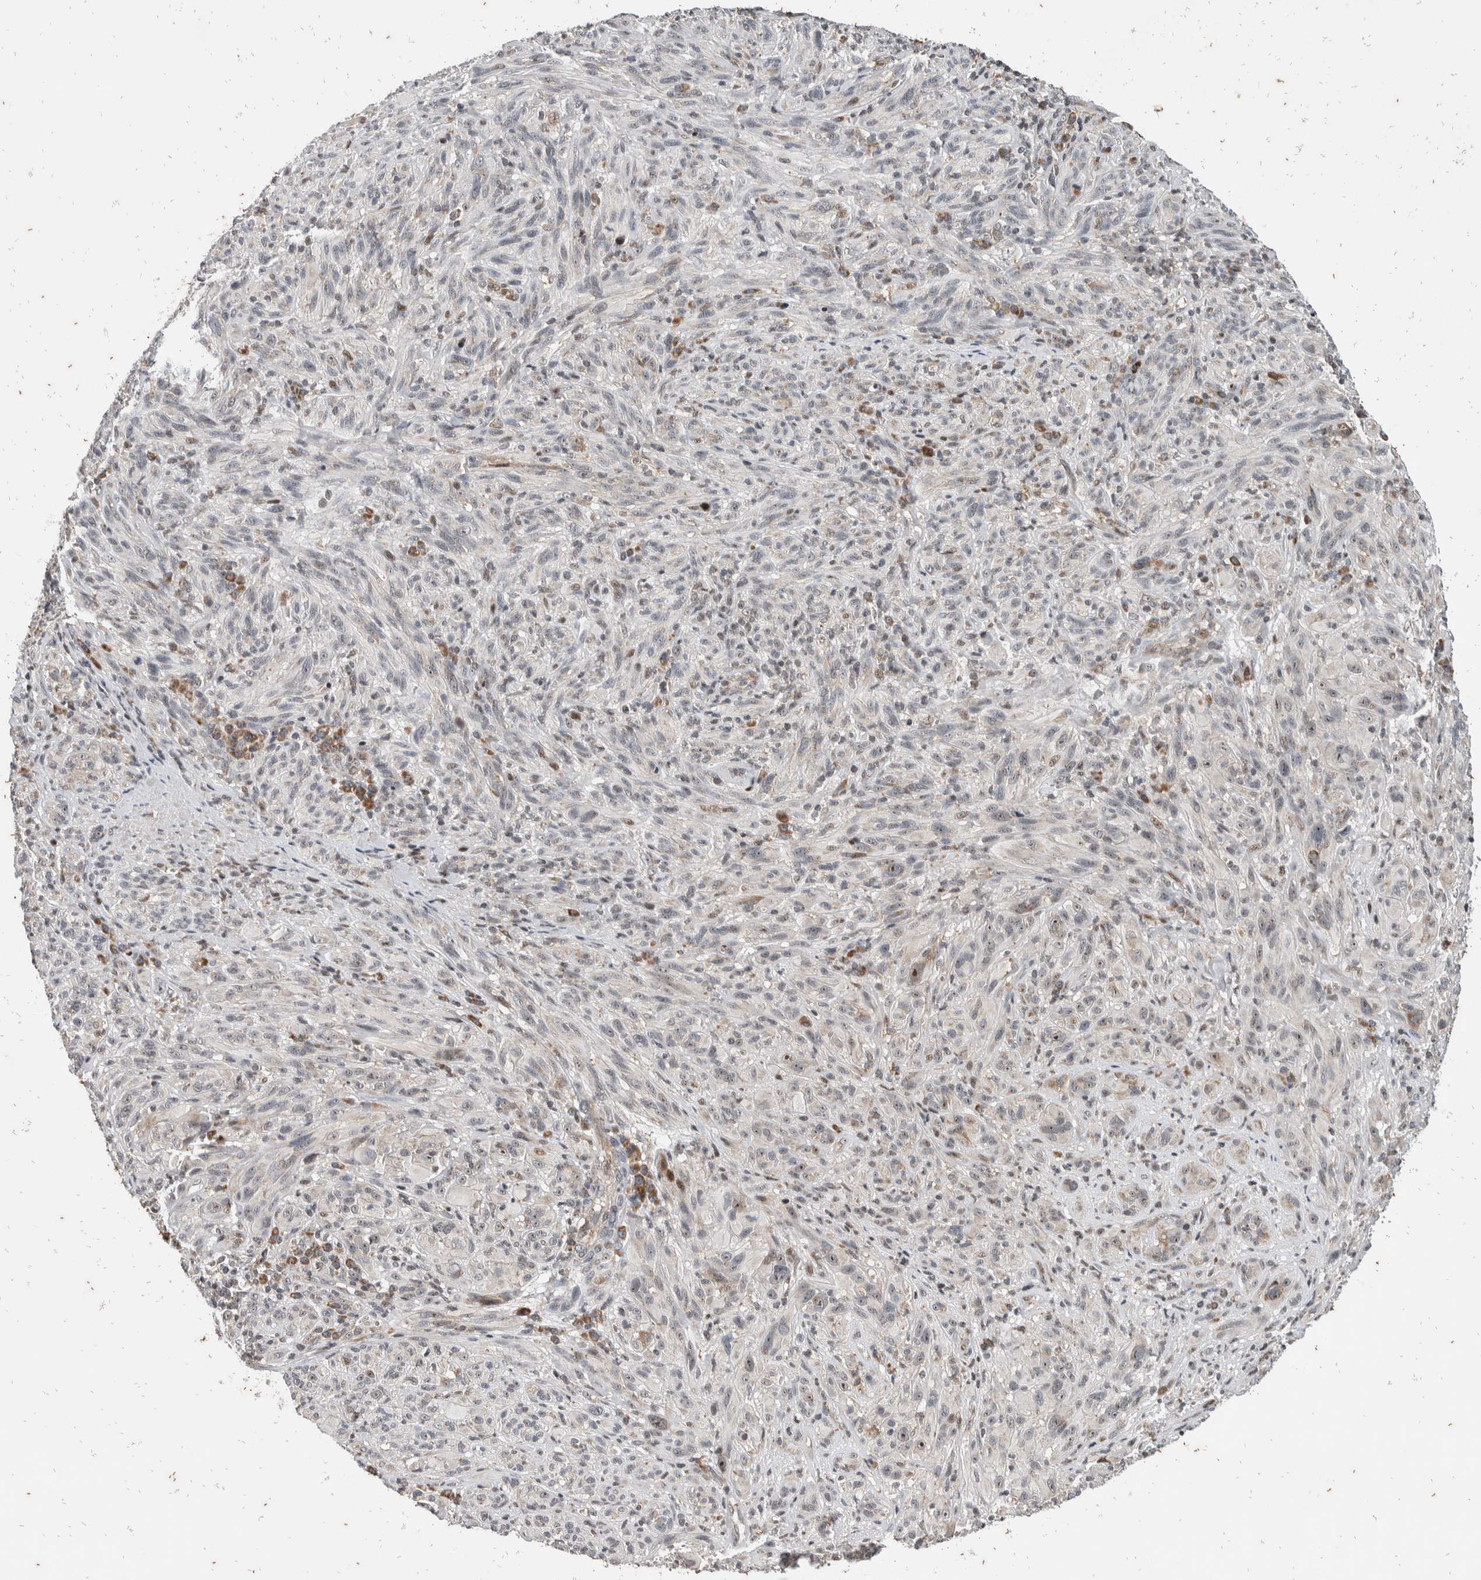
{"staining": {"intensity": "weak", "quantity": "<25%", "location": "nuclear"}, "tissue": "melanoma", "cell_type": "Tumor cells", "image_type": "cancer", "snomed": [{"axis": "morphology", "description": "Malignant melanoma, NOS"}, {"axis": "topography", "description": "Skin of head"}], "caption": "High power microscopy image of an IHC histopathology image of melanoma, revealing no significant positivity in tumor cells.", "gene": "ATXN7L1", "patient": {"sex": "male", "age": 96}}